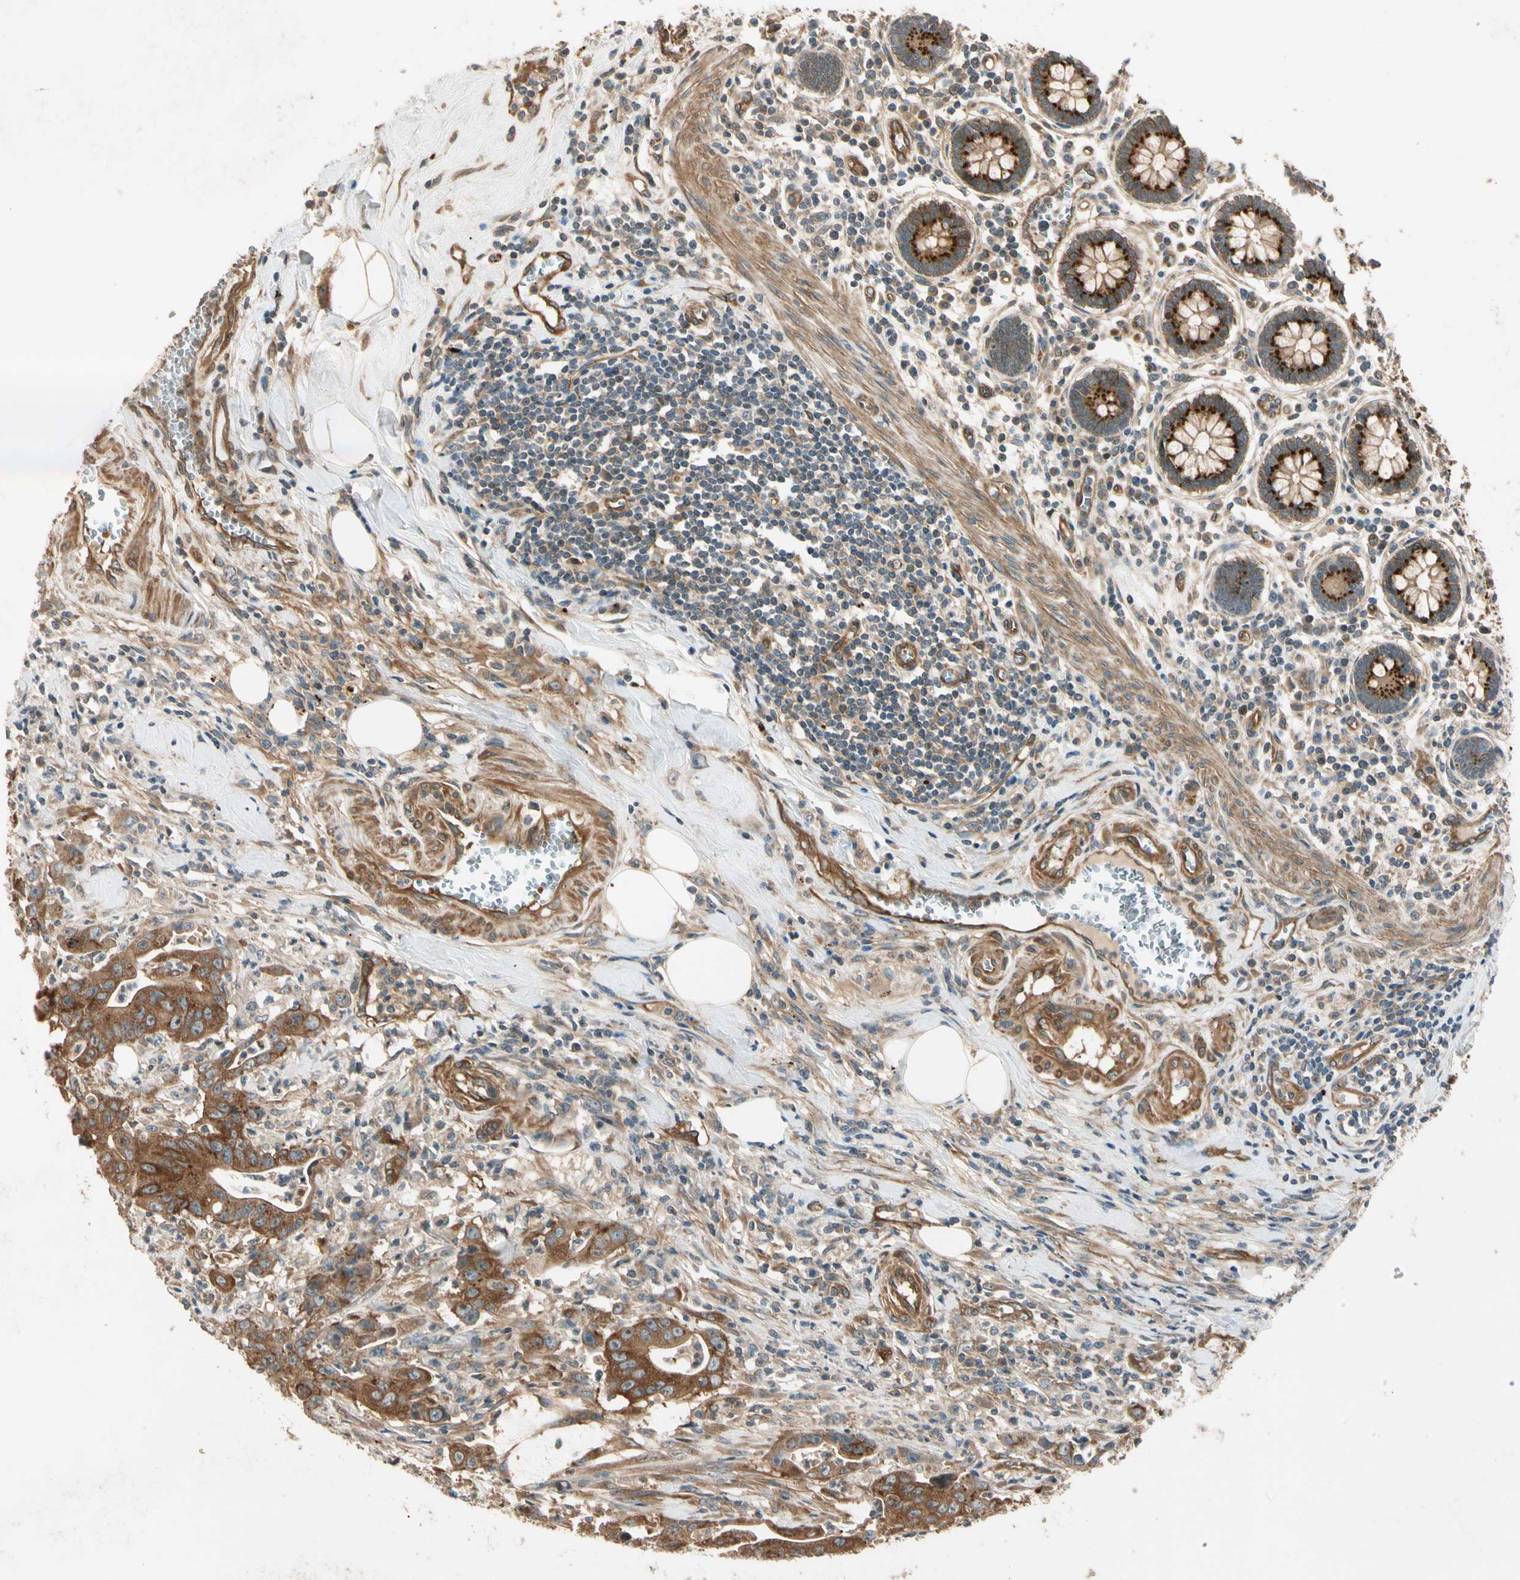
{"staining": {"intensity": "moderate", "quantity": ">75%", "location": "cytoplasmic/membranous"}, "tissue": "colorectal cancer", "cell_type": "Tumor cells", "image_type": "cancer", "snomed": [{"axis": "morphology", "description": "Adenocarcinoma, NOS"}, {"axis": "topography", "description": "Colon"}], "caption": "A medium amount of moderate cytoplasmic/membranous staining is seen in approximately >75% of tumor cells in colorectal cancer (adenocarcinoma) tissue. (brown staining indicates protein expression, while blue staining denotes nuclei).", "gene": "ROCK2", "patient": {"sex": "male", "age": 45}}